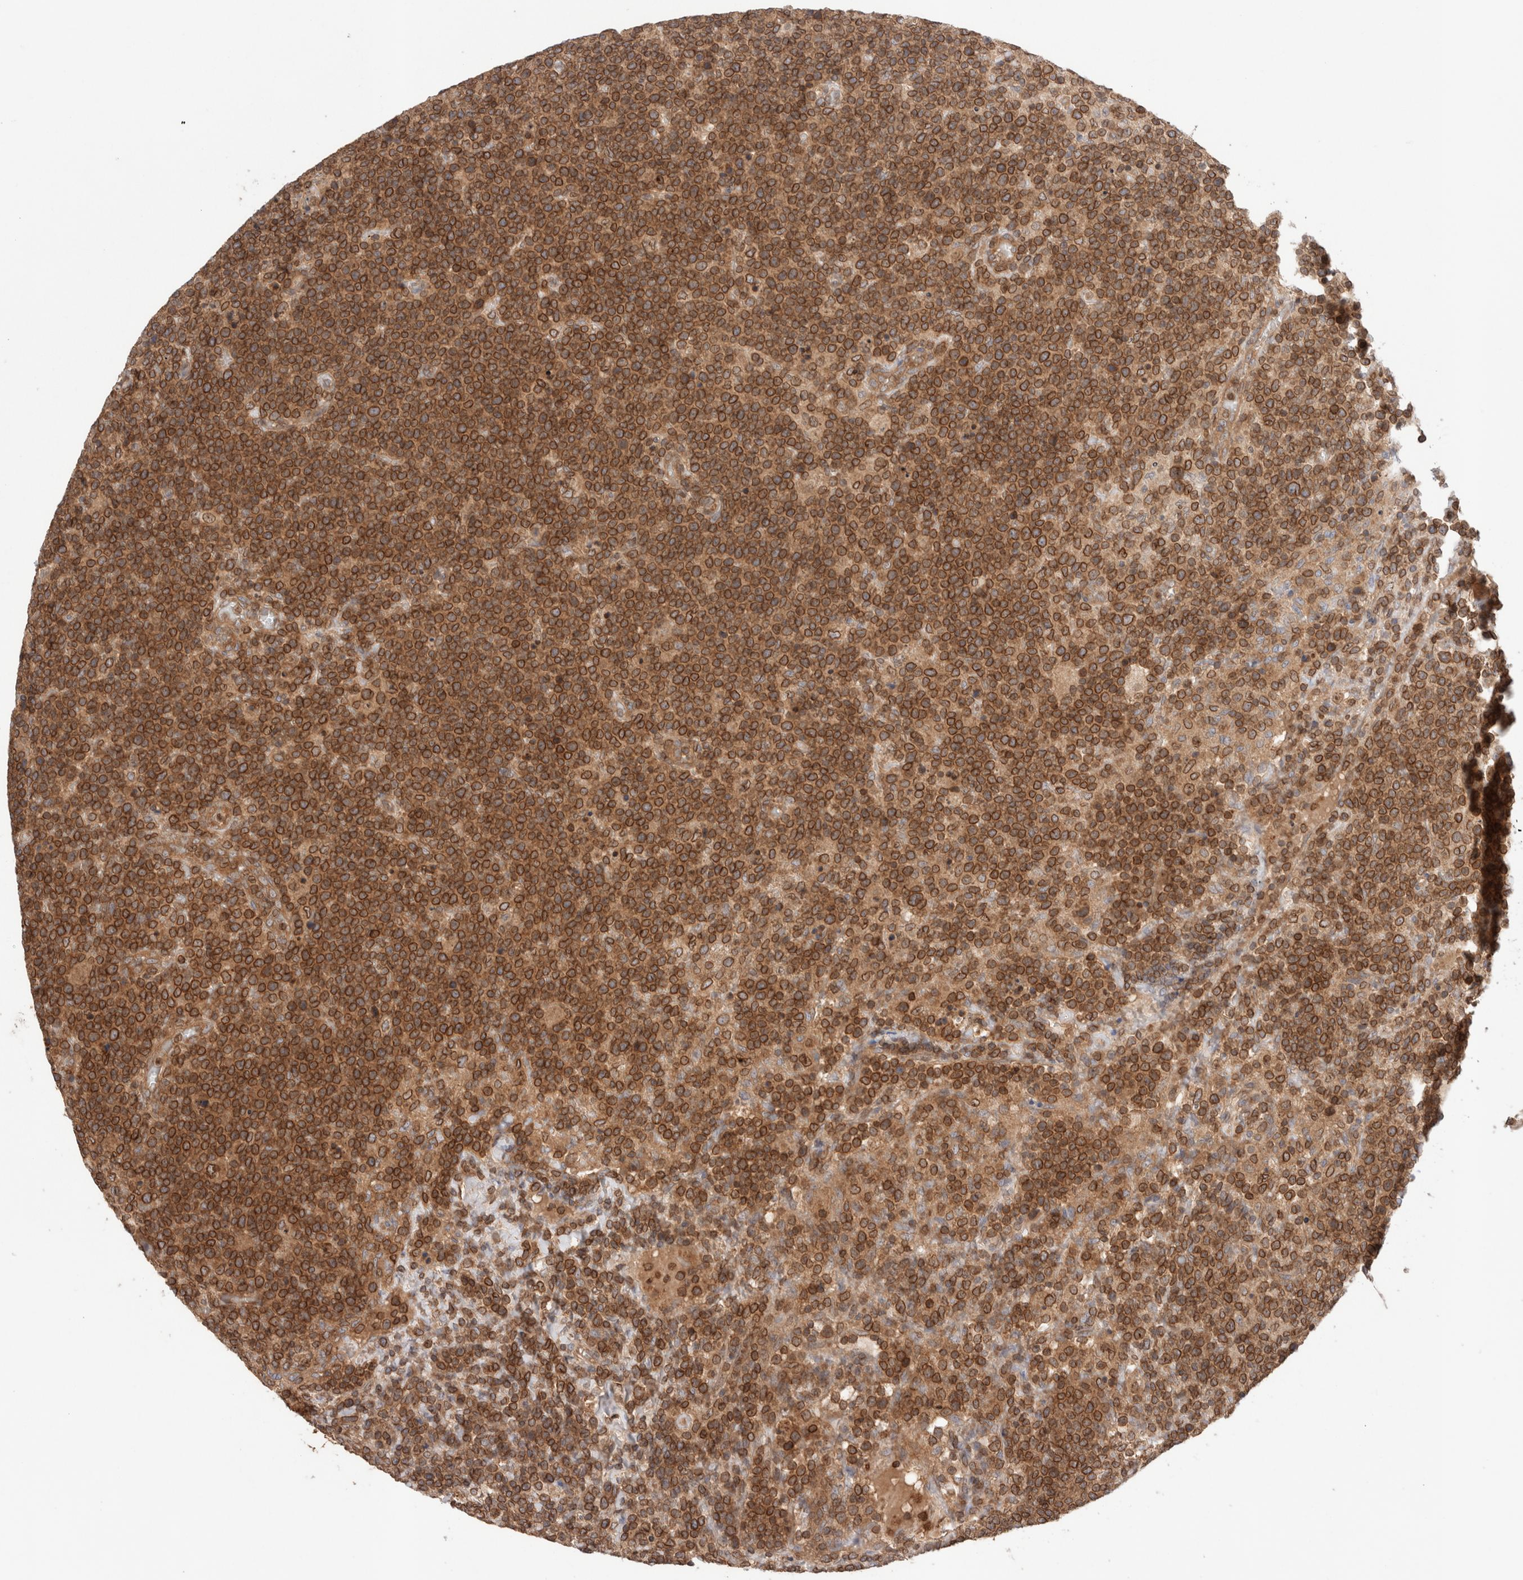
{"staining": {"intensity": "strong", "quantity": ">75%", "location": "cytoplasmic/membranous,nuclear"}, "tissue": "lymphoma", "cell_type": "Tumor cells", "image_type": "cancer", "snomed": [{"axis": "morphology", "description": "Malignant lymphoma, non-Hodgkin's type, High grade"}, {"axis": "topography", "description": "Lymph node"}], "caption": "High-power microscopy captured an IHC micrograph of lymphoma, revealing strong cytoplasmic/membranous and nuclear staining in approximately >75% of tumor cells. The protein of interest is shown in brown color, while the nuclei are stained blue.", "gene": "SIKE1", "patient": {"sex": "male", "age": 61}}